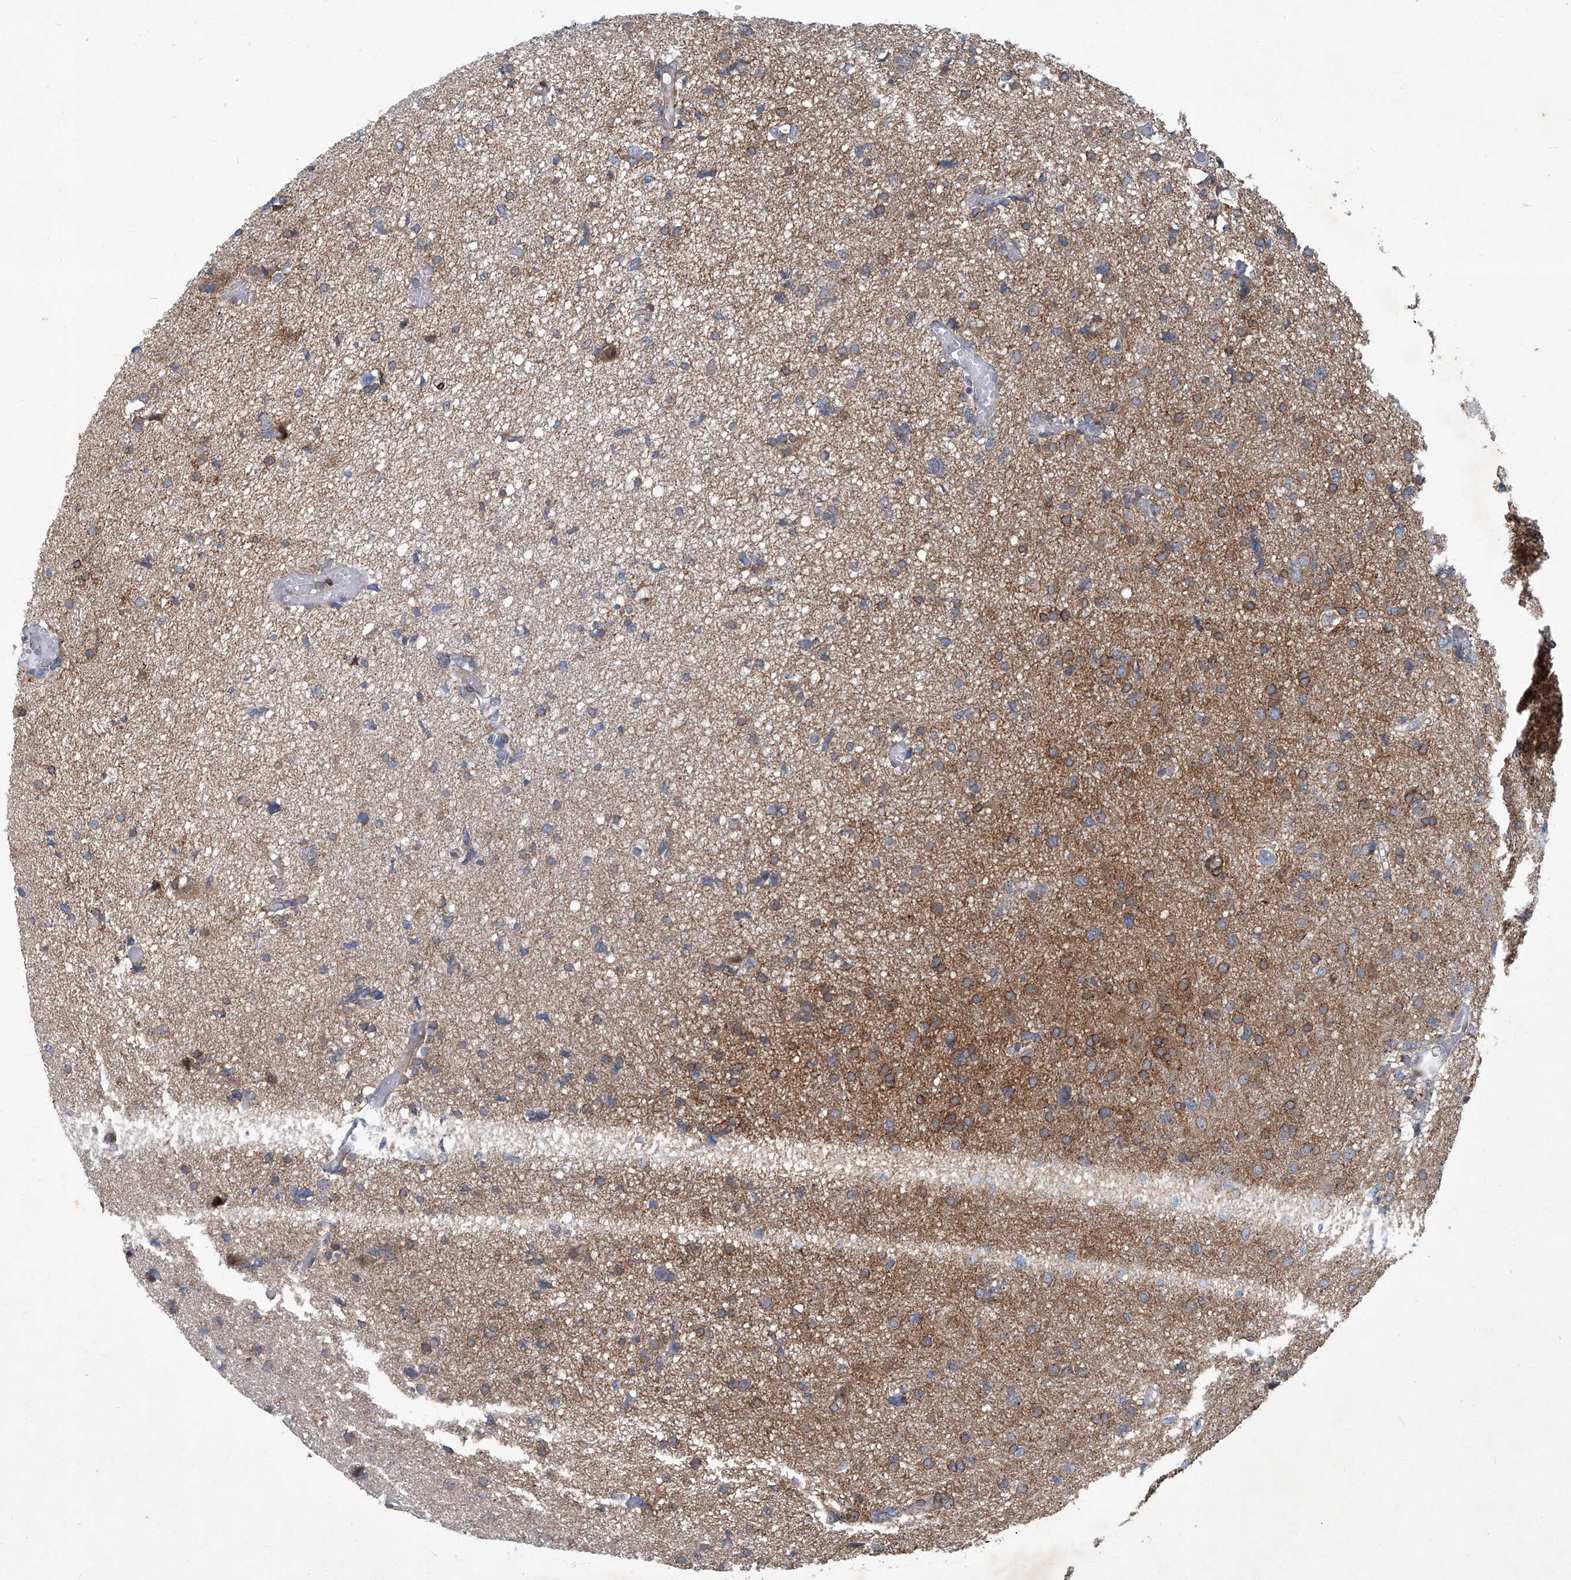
{"staining": {"intensity": "moderate", "quantity": "<25%", "location": "cytoplasmic/membranous"}, "tissue": "glioma", "cell_type": "Tumor cells", "image_type": "cancer", "snomed": [{"axis": "morphology", "description": "Glioma, malignant, High grade"}, {"axis": "topography", "description": "Brain"}], "caption": "The immunohistochemical stain highlights moderate cytoplasmic/membranous positivity in tumor cells of glioma tissue.", "gene": "GPR132", "patient": {"sex": "female", "age": 59}}